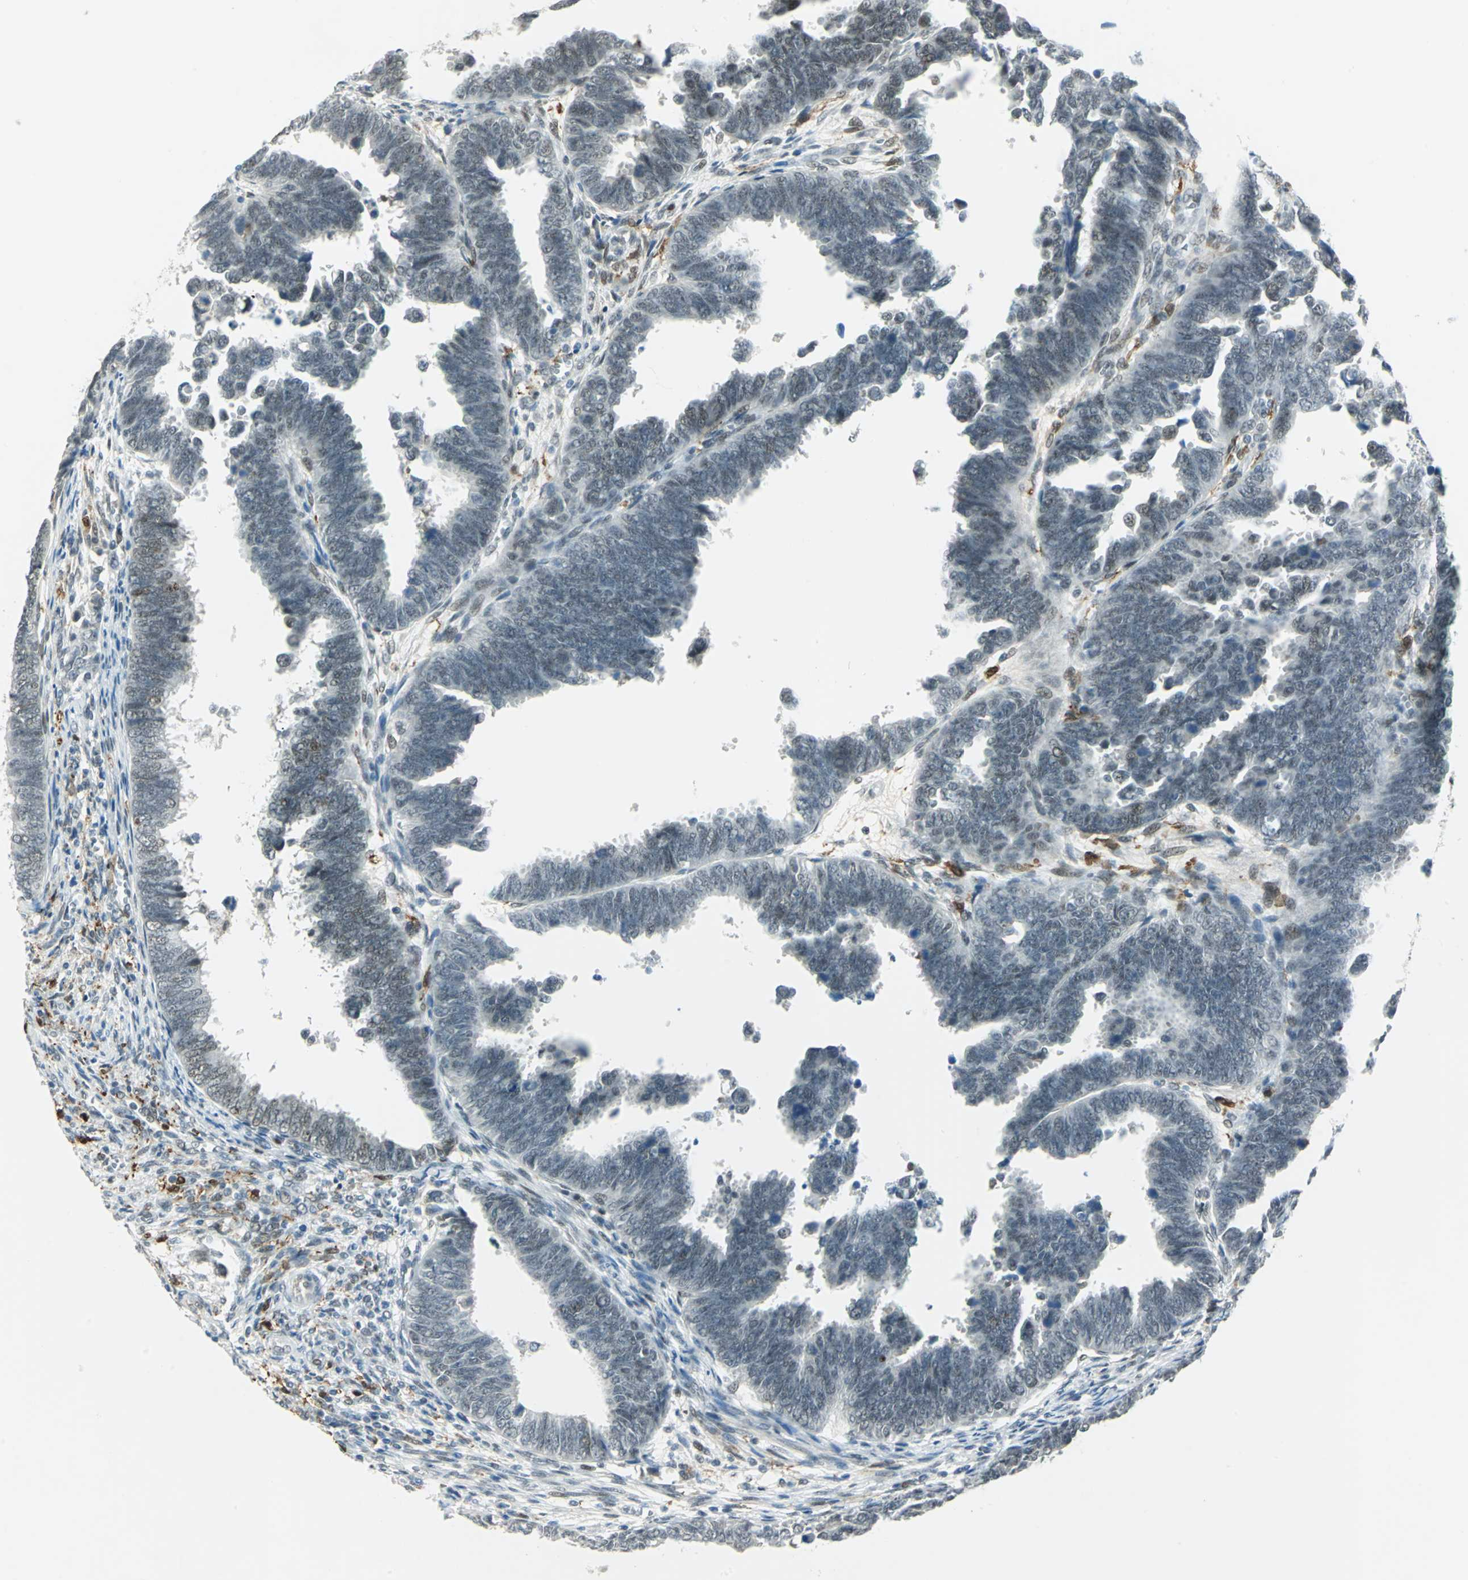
{"staining": {"intensity": "strong", "quantity": "25%-75%", "location": "nuclear"}, "tissue": "endometrial cancer", "cell_type": "Tumor cells", "image_type": "cancer", "snomed": [{"axis": "morphology", "description": "Adenocarcinoma, NOS"}, {"axis": "topography", "description": "Endometrium"}], "caption": "Protein expression by immunohistochemistry exhibits strong nuclear staining in about 25%-75% of tumor cells in endometrial cancer. (DAB (3,3'-diaminobenzidine) IHC, brown staining for protein, blue staining for nuclei).", "gene": "MTMR10", "patient": {"sex": "female", "age": 75}}